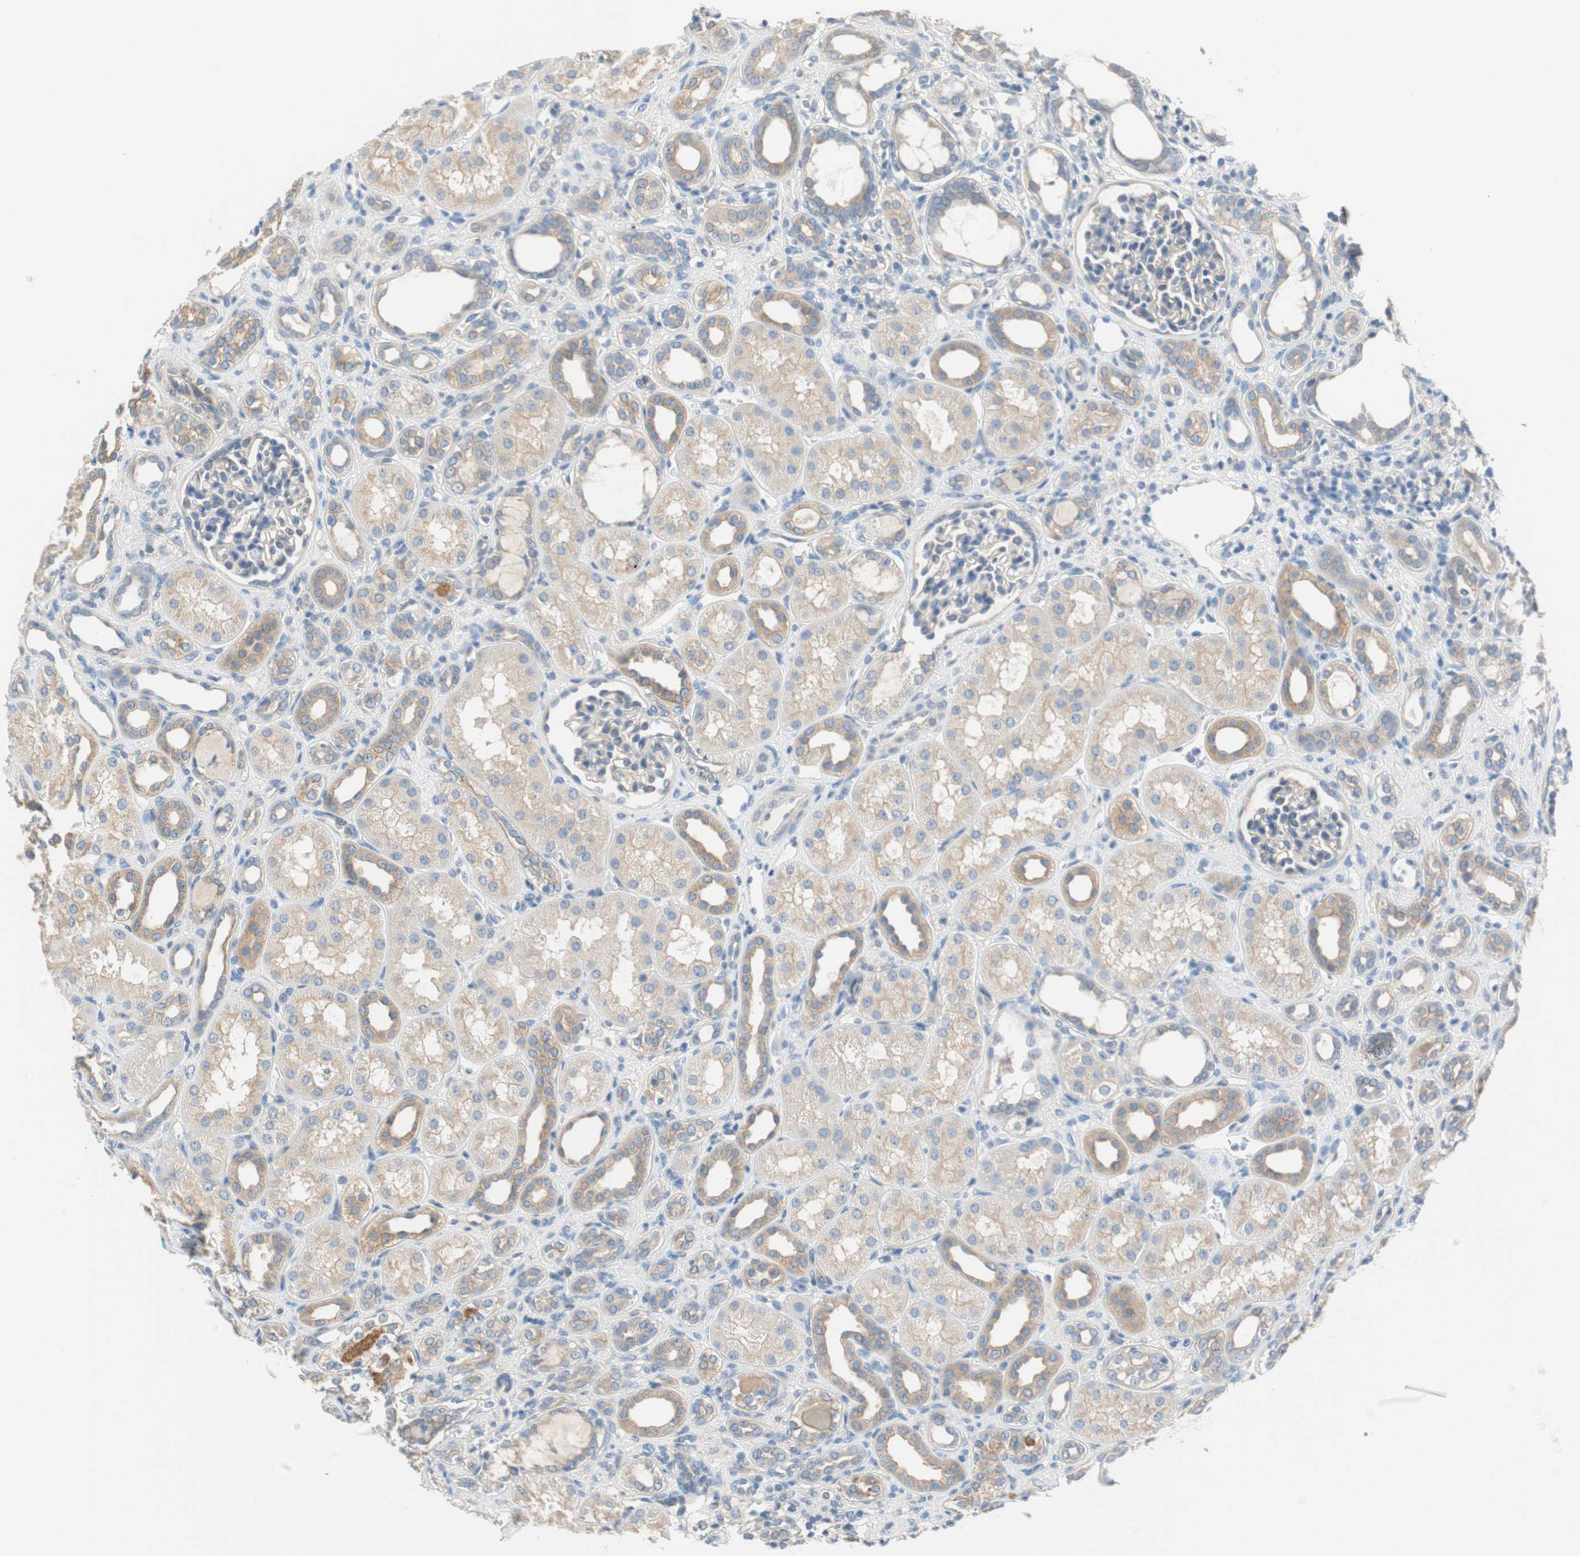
{"staining": {"intensity": "weak", "quantity": ">75%", "location": "cytoplasmic/membranous"}, "tissue": "kidney", "cell_type": "Cells in glomeruli", "image_type": "normal", "snomed": [{"axis": "morphology", "description": "Normal tissue, NOS"}, {"axis": "topography", "description": "Kidney"}], "caption": "This micrograph displays unremarkable kidney stained with immunohistochemistry (IHC) to label a protein in brown. The cytoplasmic/membranous of cells in glomeruli show weak positivity for the protein. Nuclei are counter-stained blue.", "gene": "GLUL", "patient": {"sex": "male", "age": 7}}